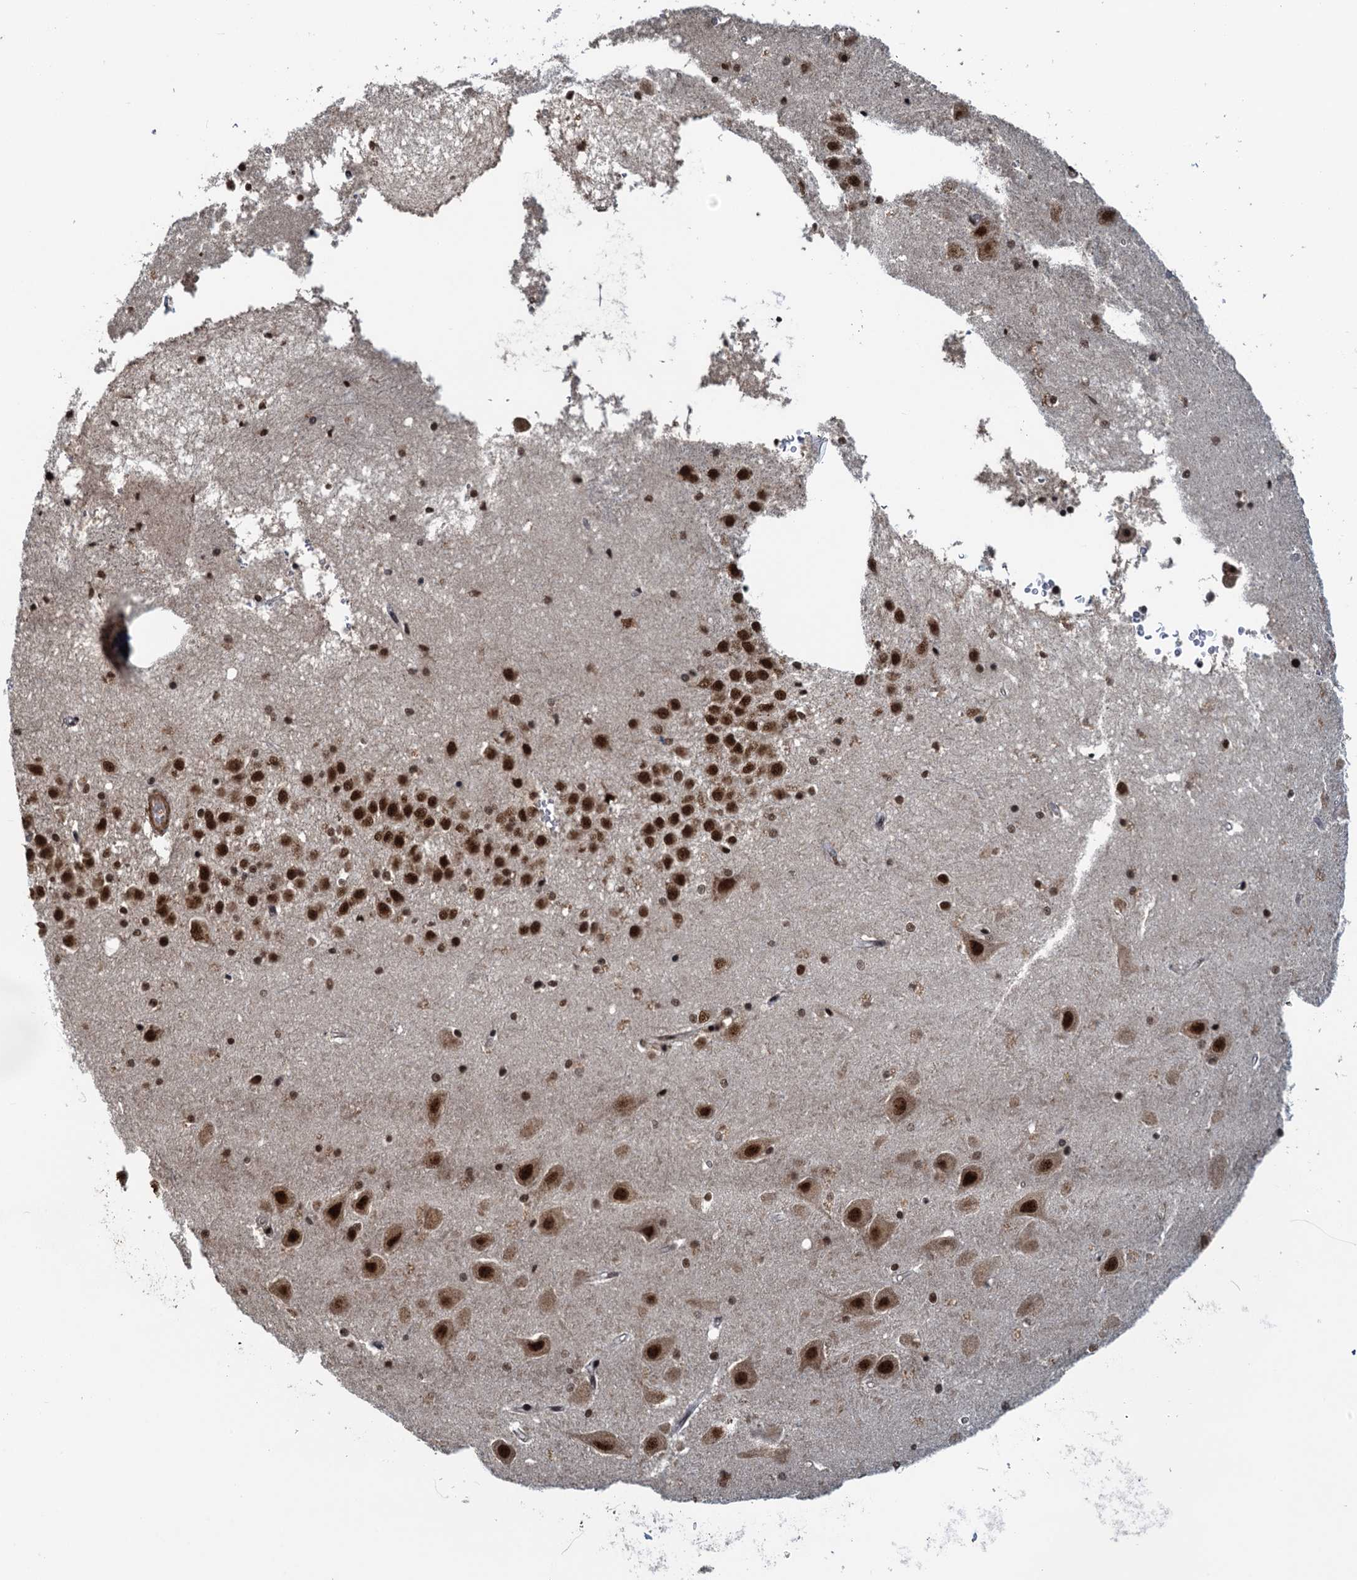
{"staining": {"intensity": "strong", "quantity": ">75%", "location": "nuclear"}, "tissue": "hippocampus", "cell_type": "Glial cells", "image_type": "normal", "snomed": [{"axis": "morphology", "description": "Normal tissue, NOS"}, {"axis": "topography", "description": "Hippocampus"}], "caption": "Protein expression analysis of unremarkable hippocampus shows strong nuclear staining in about >75% of glial cells. Nuclei are stained in blue.", "gene": "ZC3H18", "patient": {"sex": "female", "age": 52}}